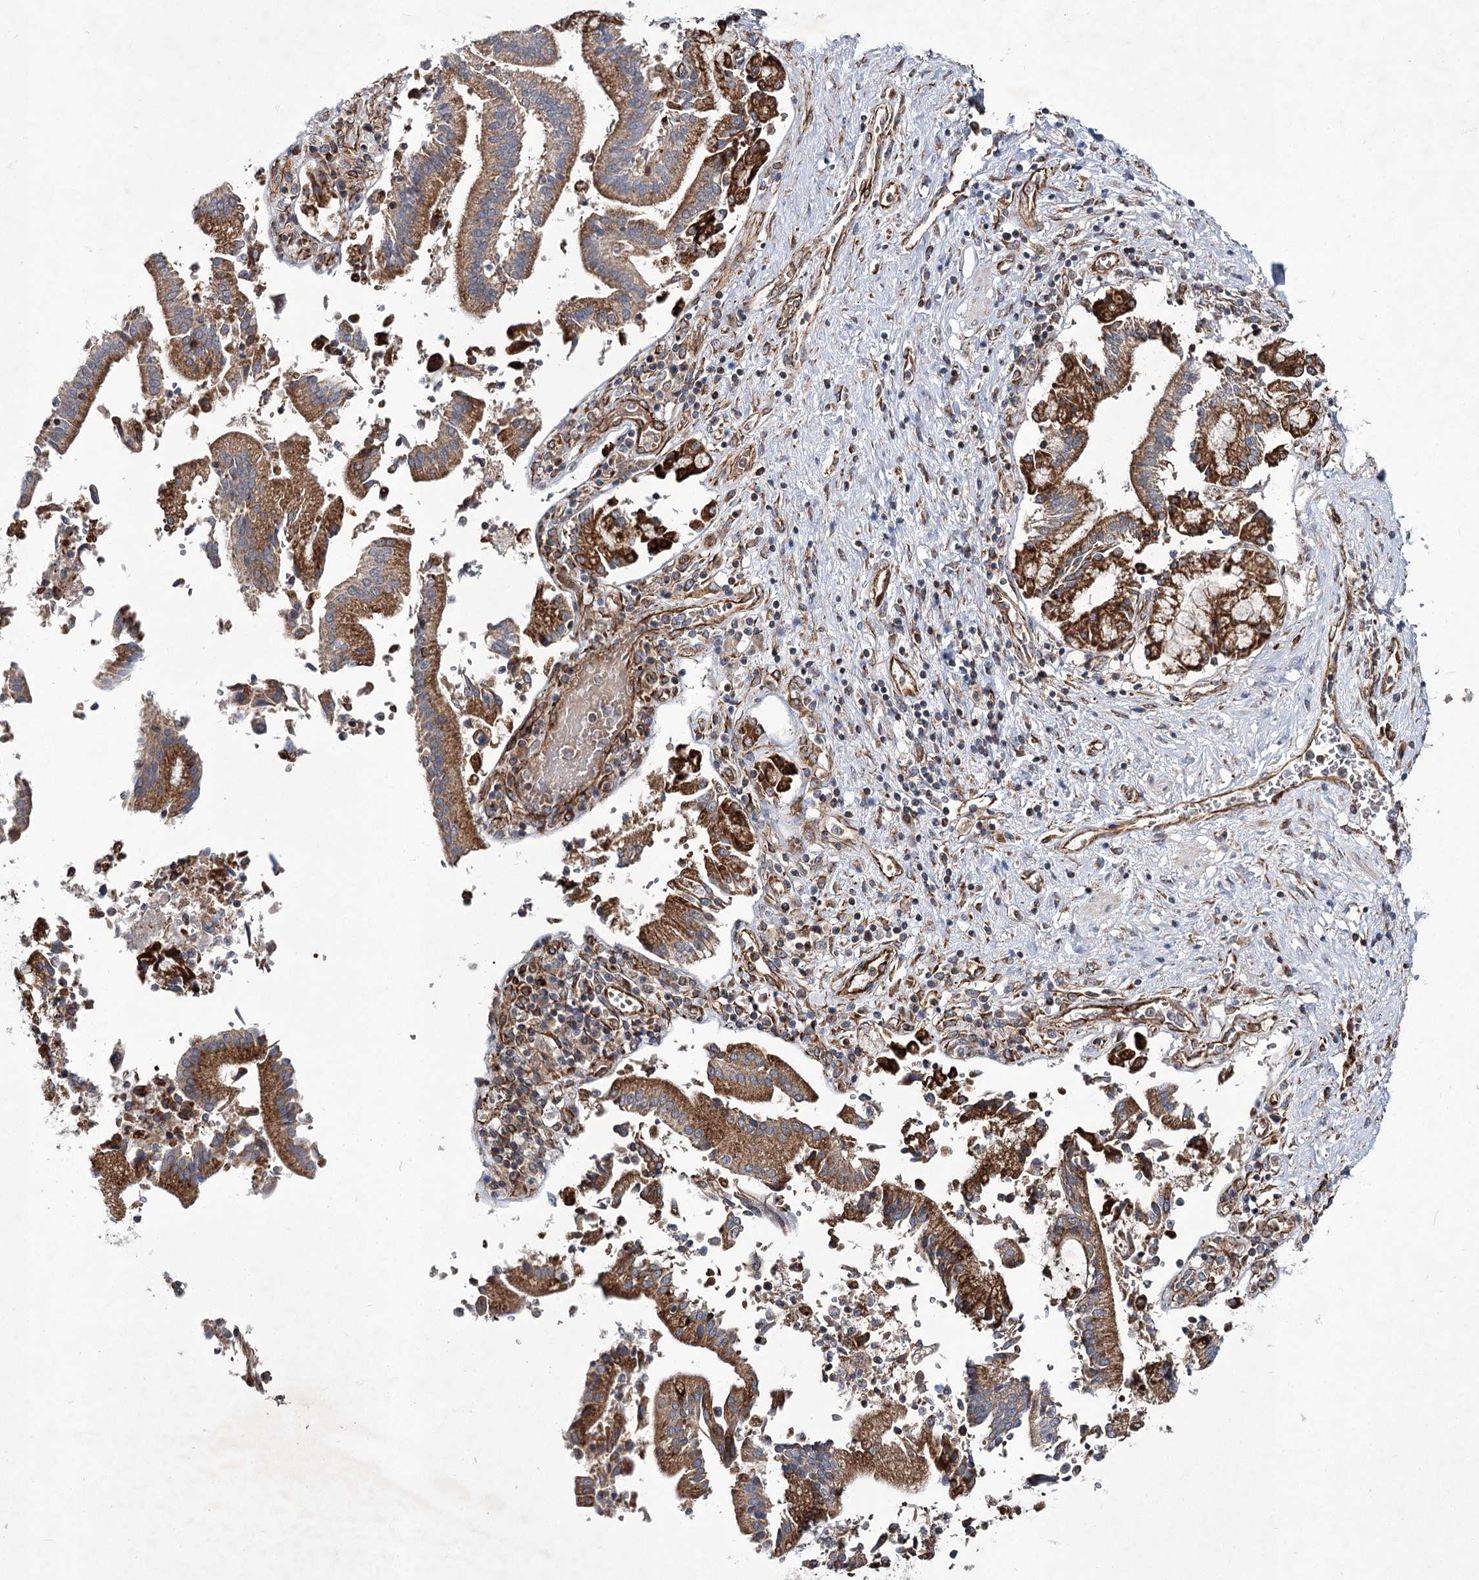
{"staining": {"intensity": "moderate", "quantity": ">75%", "location": "cytoplasmic/membranous"}, "tissue": "pancreatic cancer", "cell_type": "Tumor cells", "image_type": "cancer", "snomed": [{"axis": "morphology", "description": "Adenocarcinoma, NOS"}, {"axis": "topography", "description": "Pancreas"}], "caption": "Protein analysis of pancreatic cancer tissue exhibits moderate cytoplasmic/membranous positivity in approximately >75% of tumor cells. (Brightfield microscopy of DAB IHC at high magnification).", "gene": "DPEP2", "patient": {"sex": "male", "age": 46}}